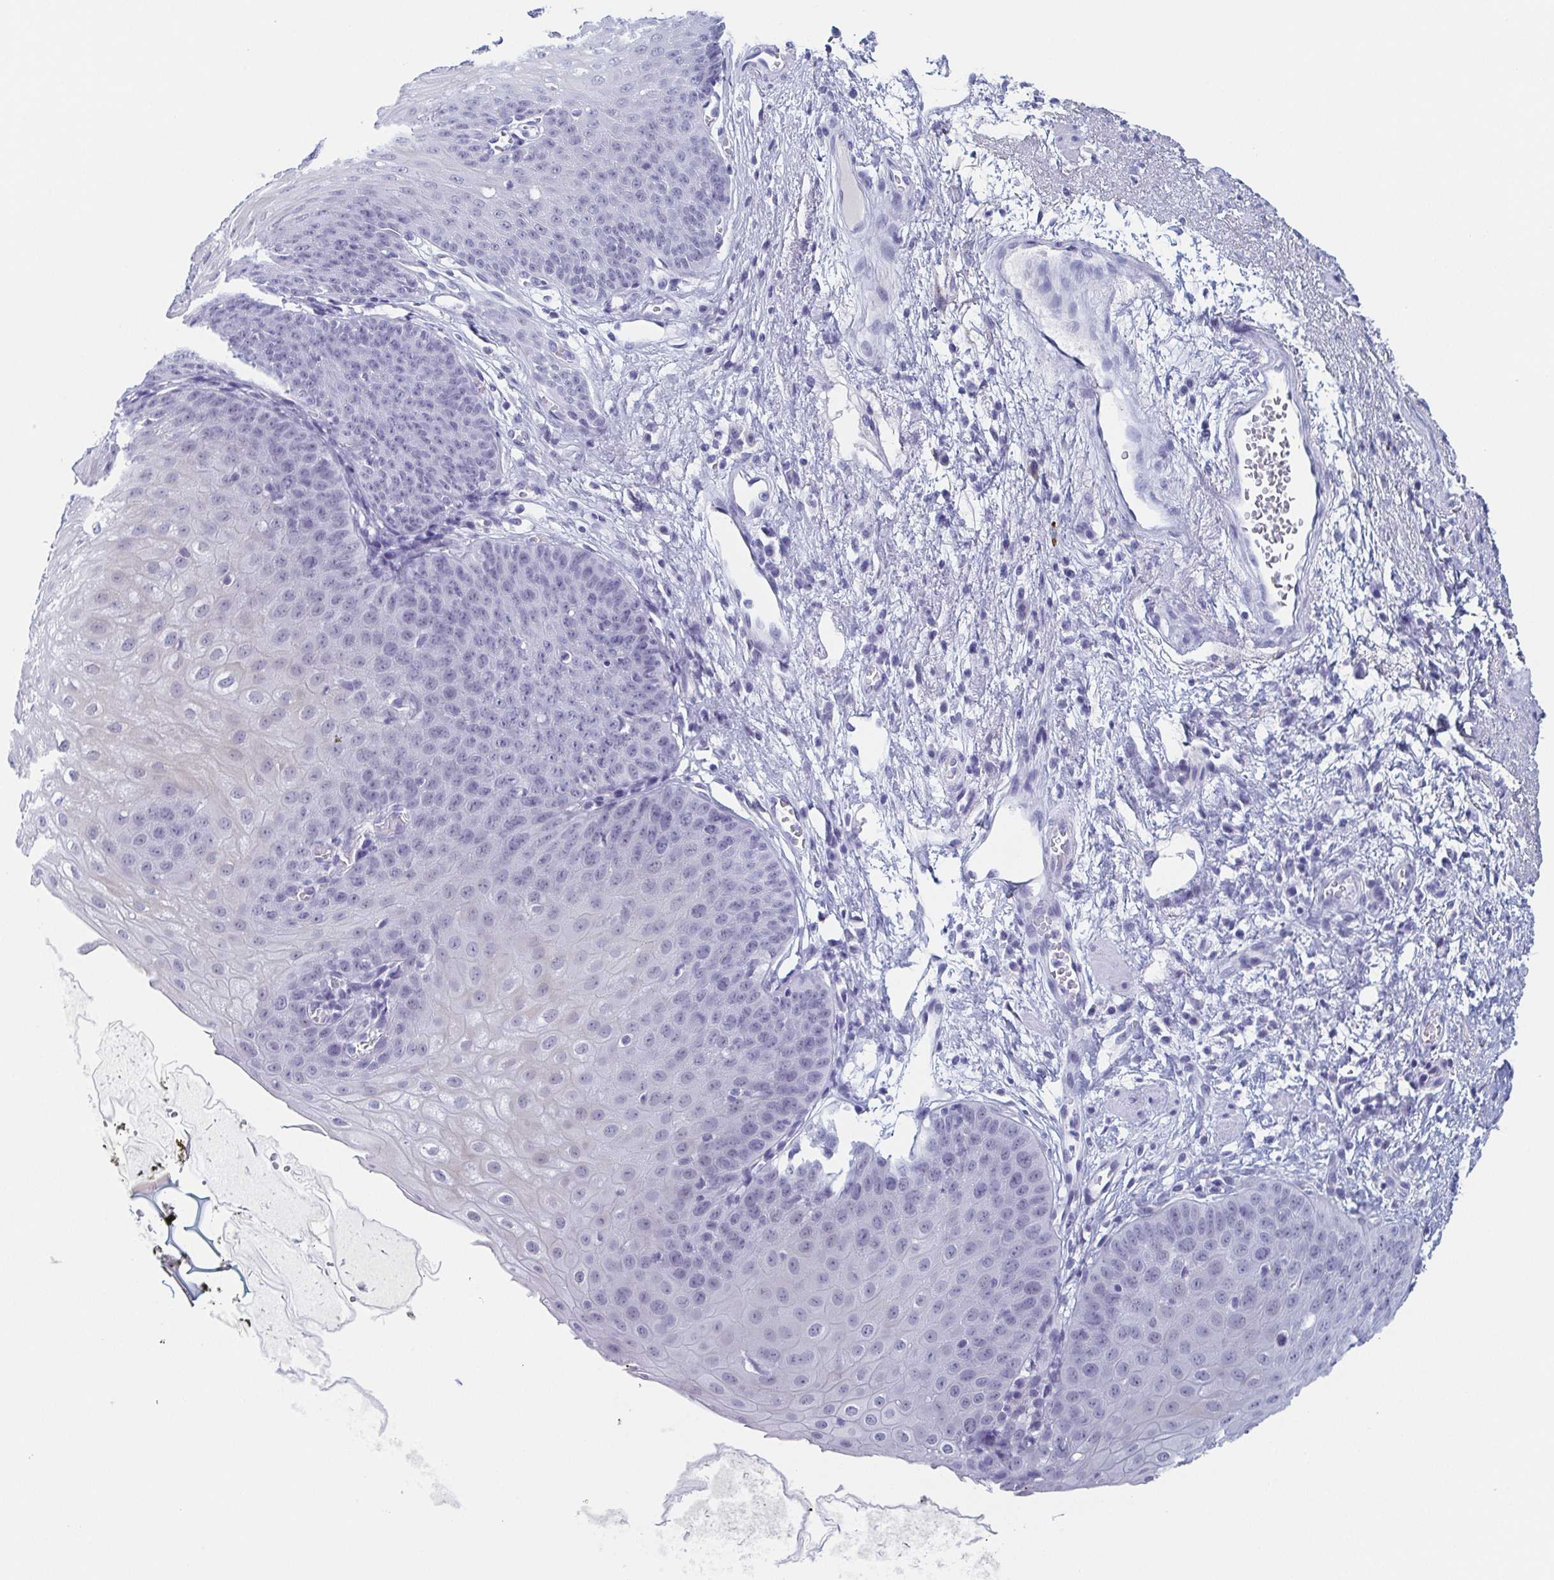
{"staining": {"intensity": "negative", "quantity": "none", "location": "none"}, "tissue": "esophagus", "cell_type": "Squamous epithelial cells", "image_type": "normal", "snomed": [{"axis": "morphology", "description": "Normal tissue, NOS"}, {"axis": "topography", "description": "Esophagus"}], "caption": "The IHC histopathology image has no significant staining in squamous epithelial cells of esophagus.", "gene": "REG4", "patient": {"sex": "male", "age": 71}}